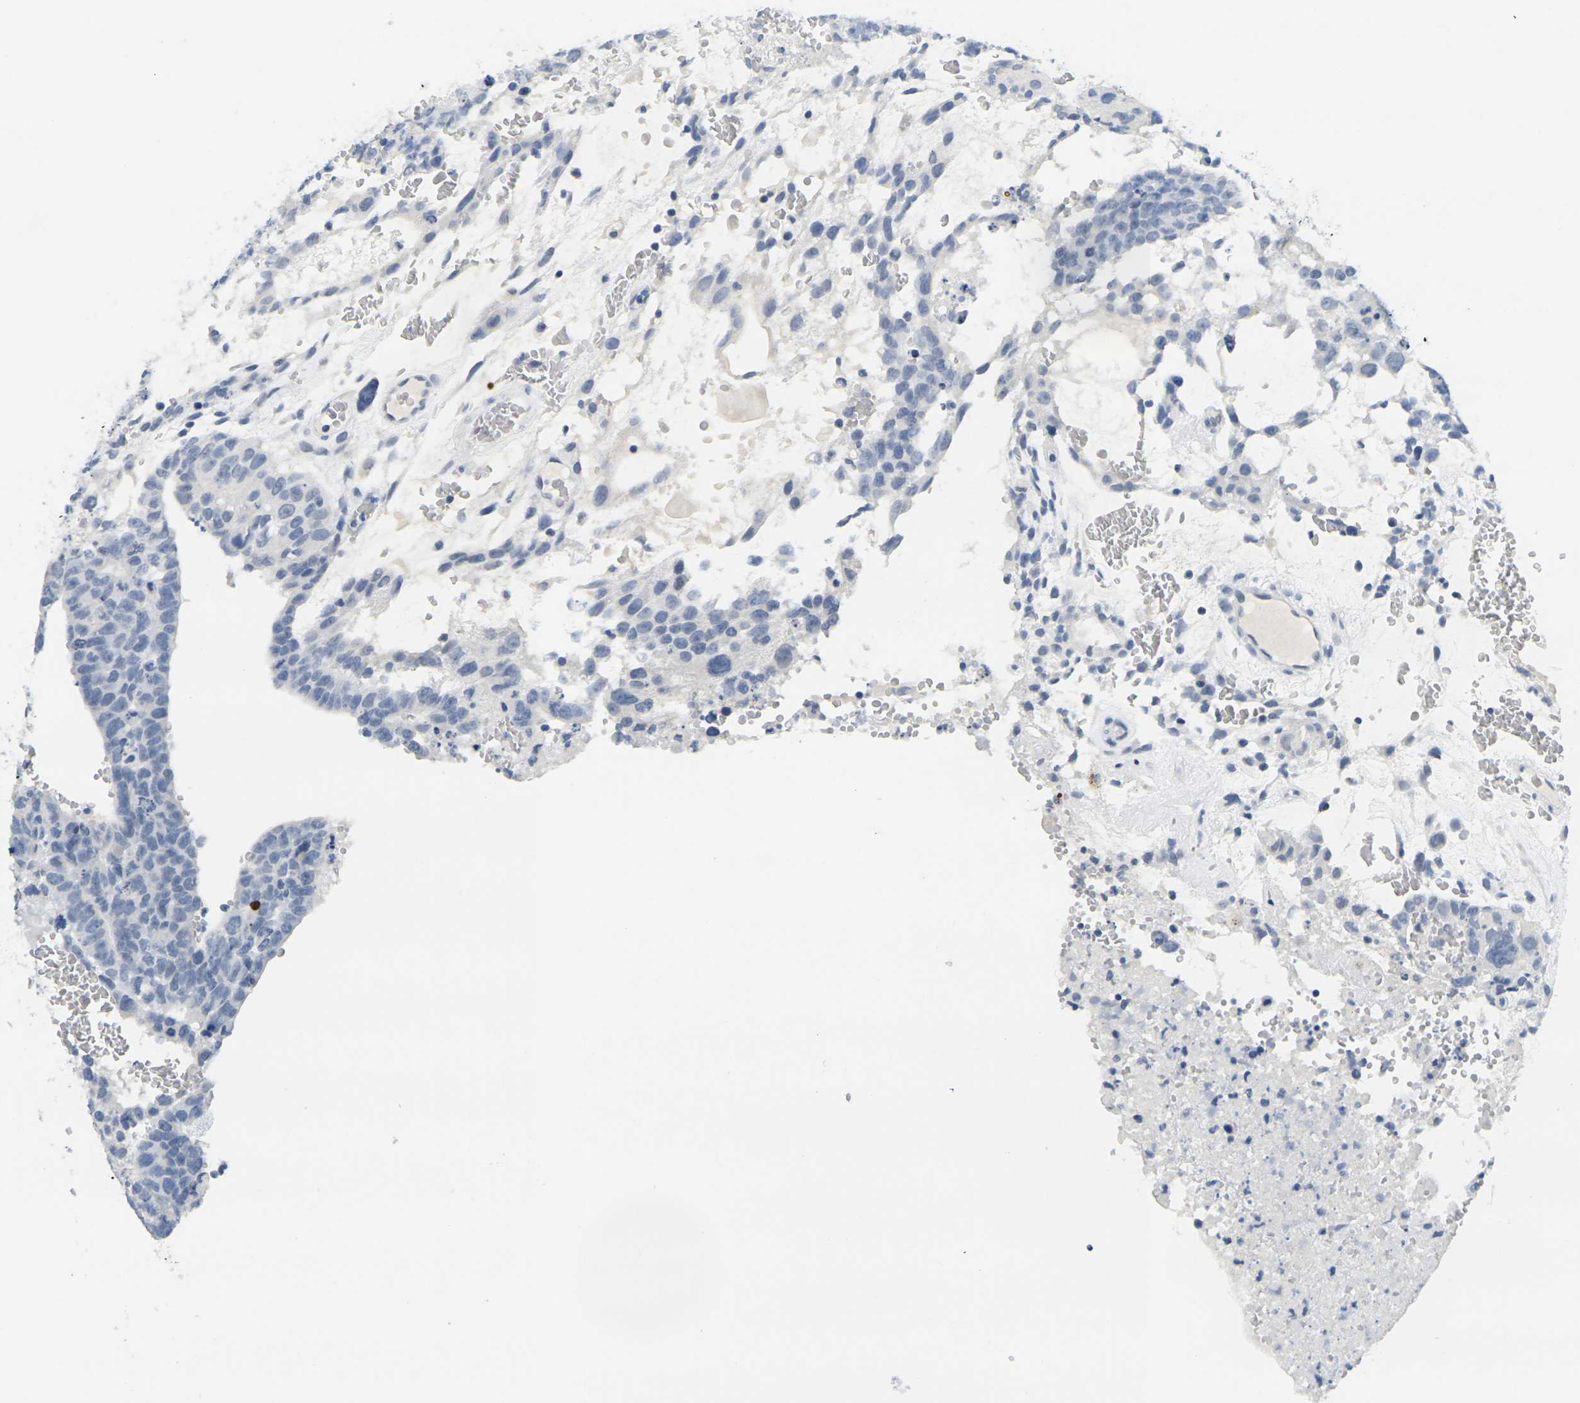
{"staining": {"intensity": "negative", "quantity": "none", "location": "none"}, "tissue": "testis cancer", "cell_type": "Tumor cells", "image_type": "cancer", "snomed": [{"axis": "morphology", "description": "Seminoma, NOS"}, {"axis": "morphology", "description": "Carcinoma, Embryonal, NOS"}, {"axis": "topography", "description": "Testis"}], "caption": "Immunohistochemical staining of seminoma (testis) reveals no significant positivity in tumor cells.", "gene": "GPR15", "patient": {"sex": "male", "age": 52}}